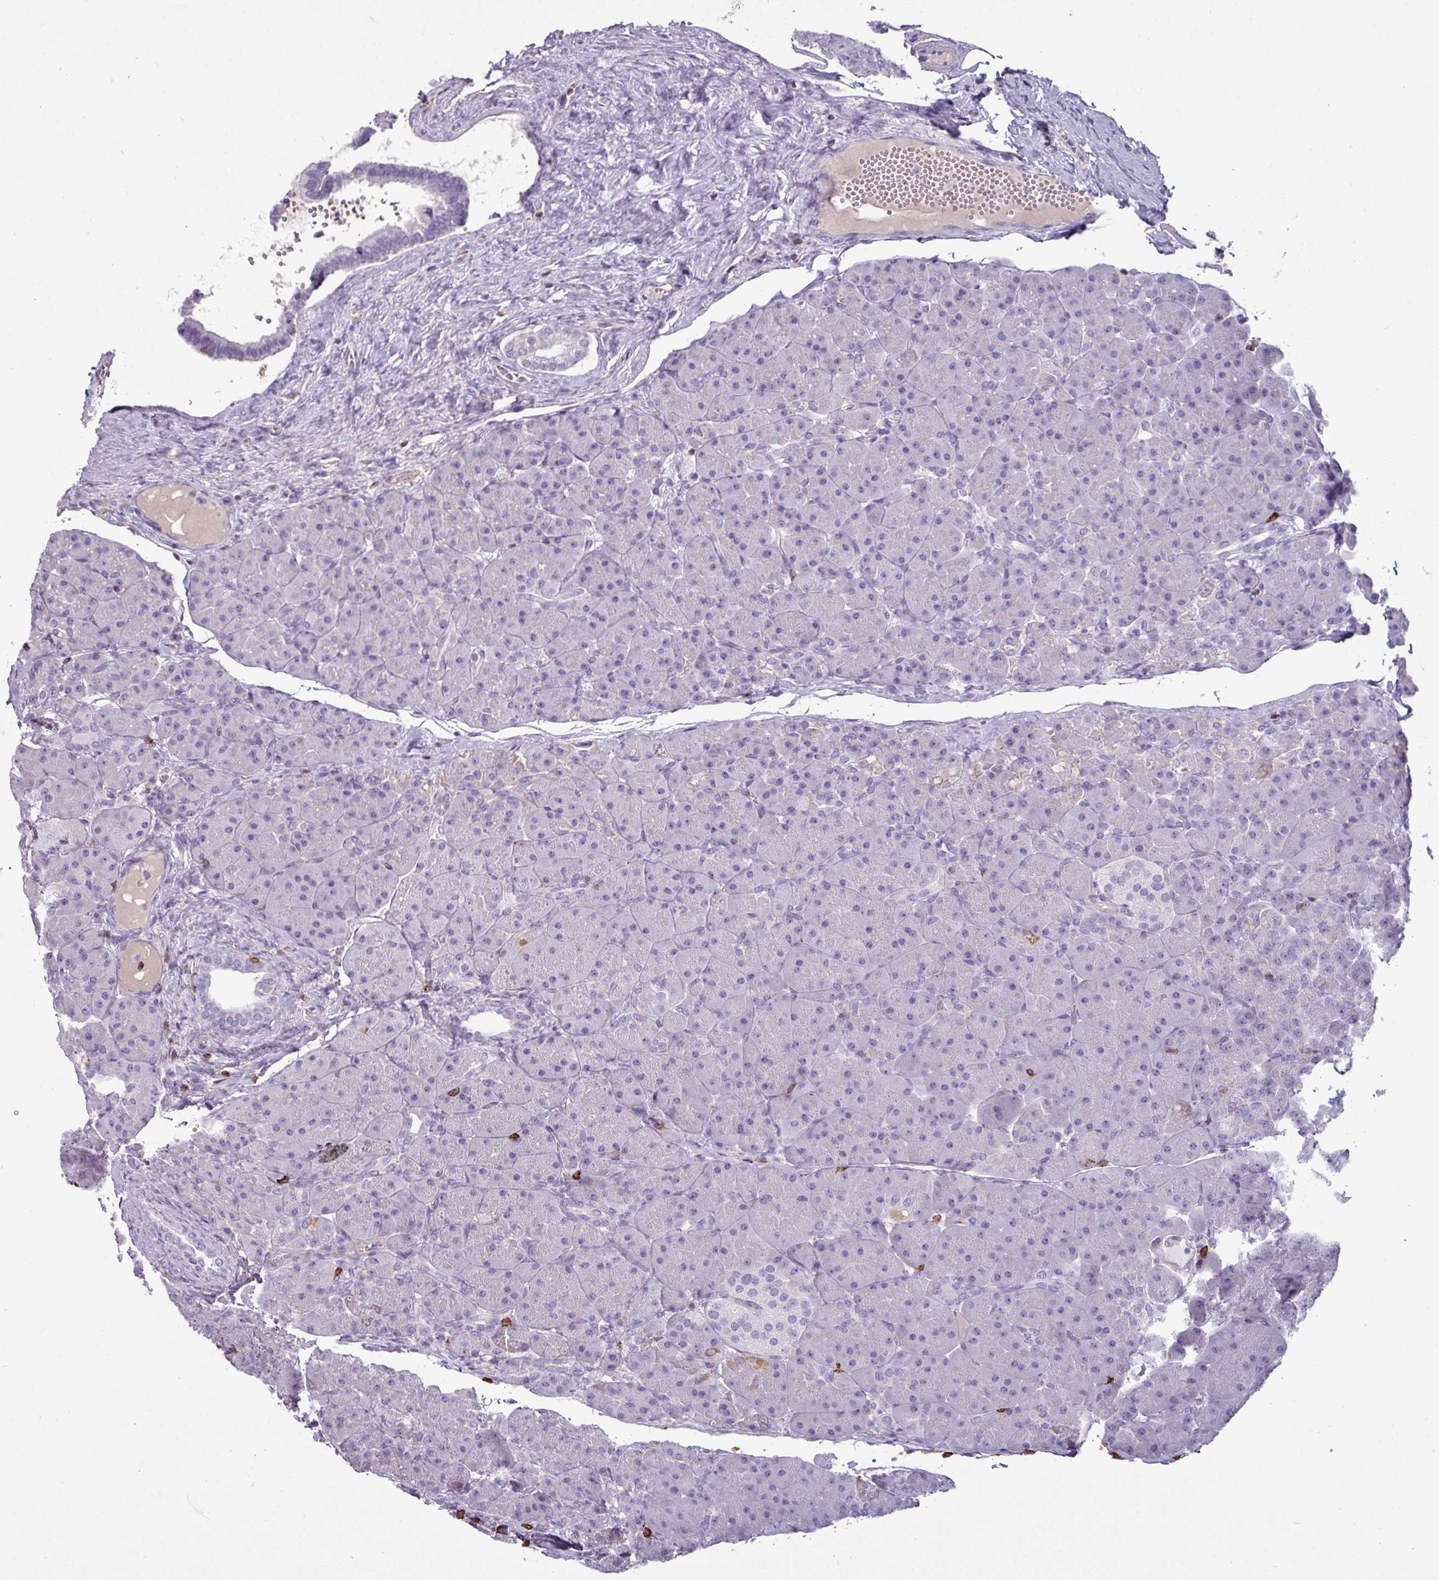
{"staining": {"intensity": "negative", "quantity": "none", "location": "none"}, "tissue": "pancreas", "cell_type": "Exocrine glandular cells", "image_type": "normal", "snomed": [{"axis": "morphology", "description": "Normal tissue, NOS"}, {"axis": "topography", "description": "Pancreas"}], "caption": "Protein analysis of normal pancreas displays no significant expression in exocrine glandular cells.", "gene": "CD8A", "patient": {"sex": "male", "age": 66}}